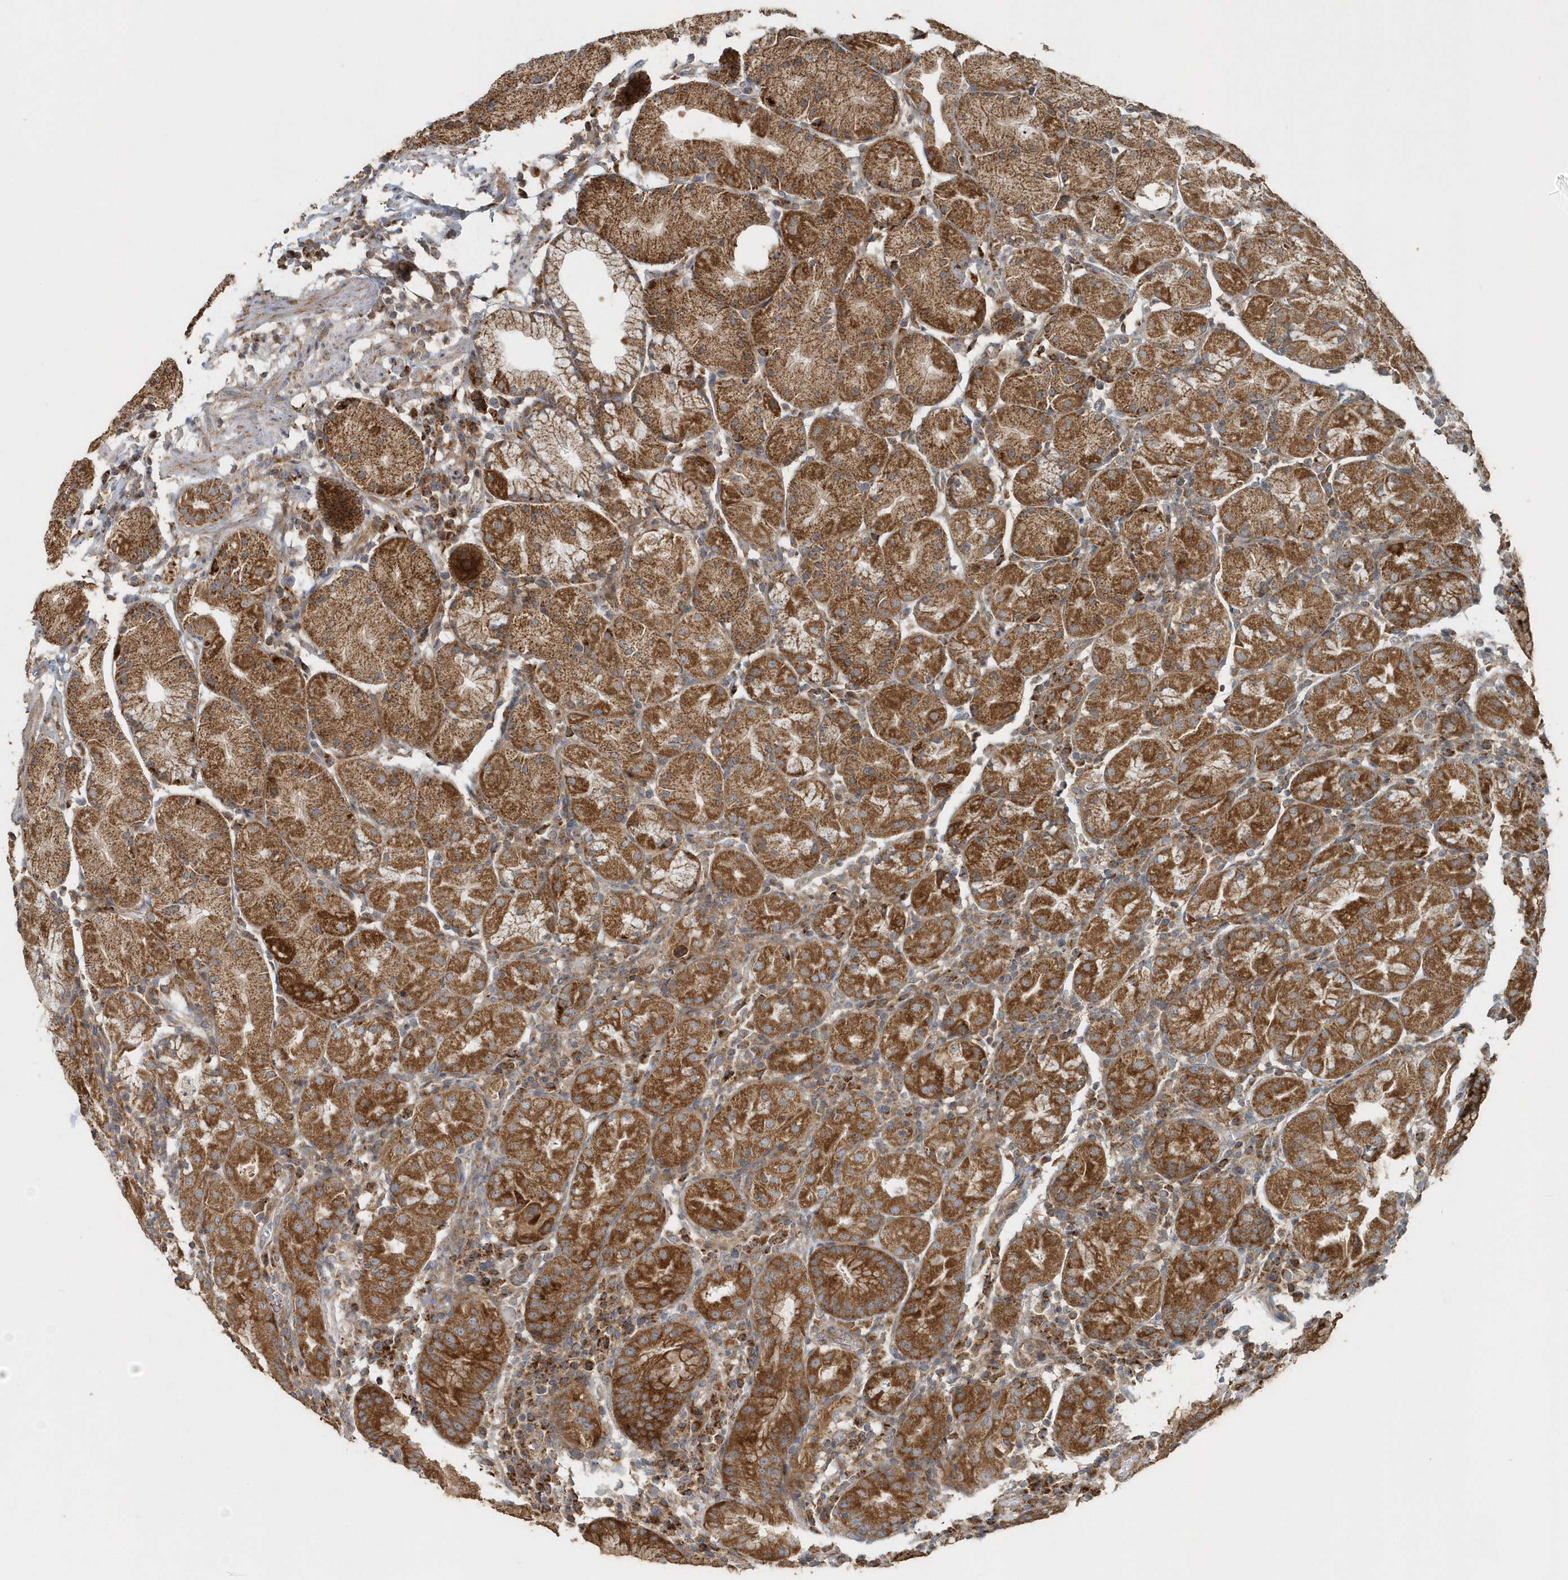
{"staining": {"intensity": "strong", "quantity": ">75%", "location": "cytoplasmic/membranous"}, "tissue": "stomach", "cell_type": "Glandular cells", "image_type": "normal", "snomed": [{"axis": "morphology", "description": "Normal tissue, NOS"}, {"axis": "topography", "description": "Stomach"}, {"axis": "topography", "description": "Stomach, lower"}], "caption": "Immunohistochemical staining of benign stomach exhibits >75% levels of strong cytoplasmic/membranous protein positivity in about >75% of glandular cells. (Brightfield microscopy of DAB IHC at high magnification).", "gene": "MMUT", "patient": {"sex": "female", "age": 75}}